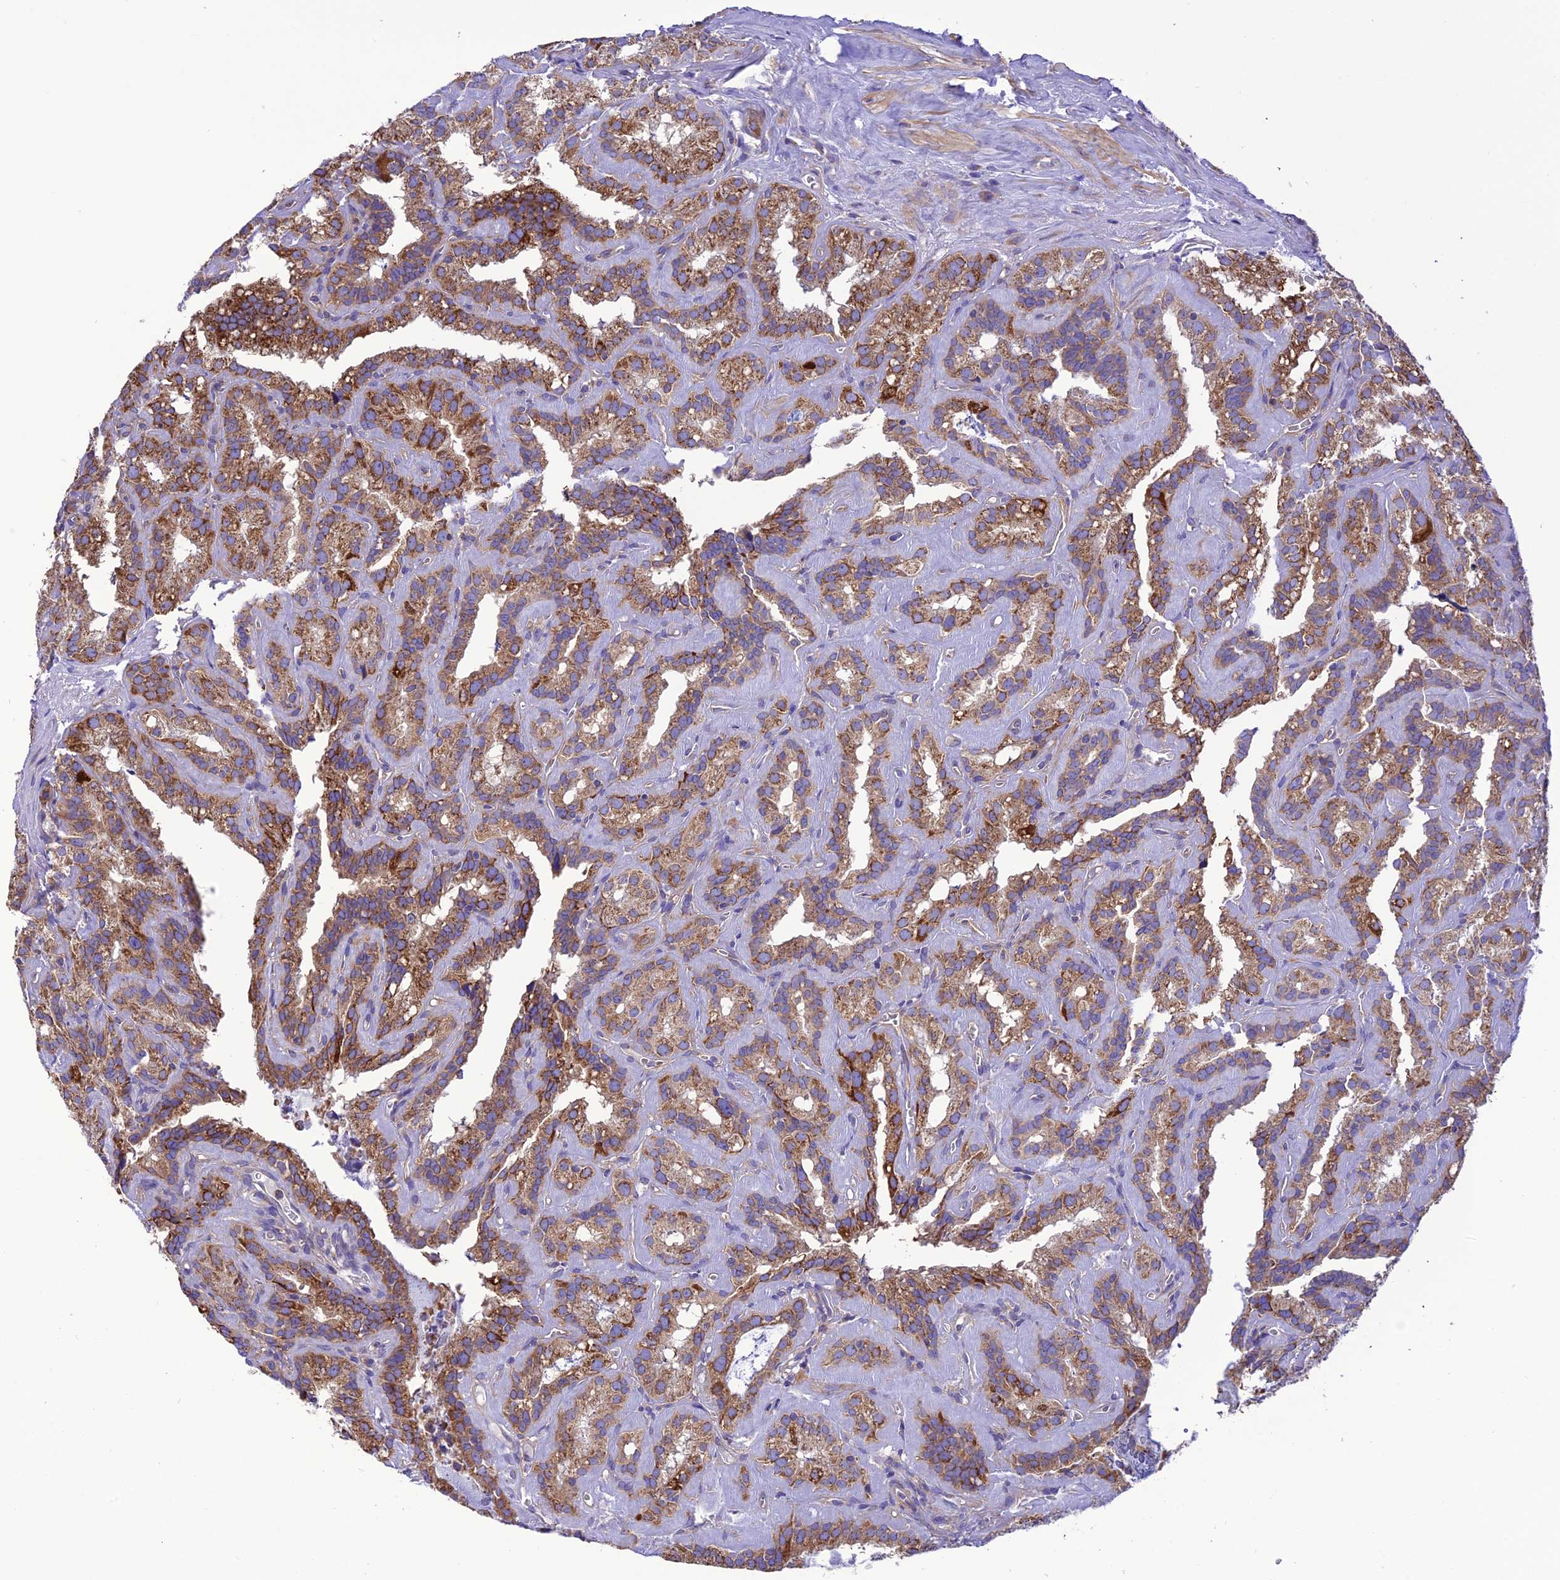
{"staining": {"intensity": "strong", "quantity": ">75%", "location": "cytoplasmic/membranous"}, "tissue": "seminal vesicle", "cell_type": "Glandular cells", "image_type": "normal", "snomed": [{"axis": "morphology", "description": "Normal tissue, NOS"}, {"axis": "topography", "description": "Prostate"}, {"axis": "topography", "description": "Seminal veicle"}], "caption": "Immunohistochemistry of normal seminal vesicle shows high levels of strong cytoplasmic/membranous expression in approximately >75% of glandular cells.", "gene": "MAP3K12", "patient": {"sex": "male", "age": 59}}